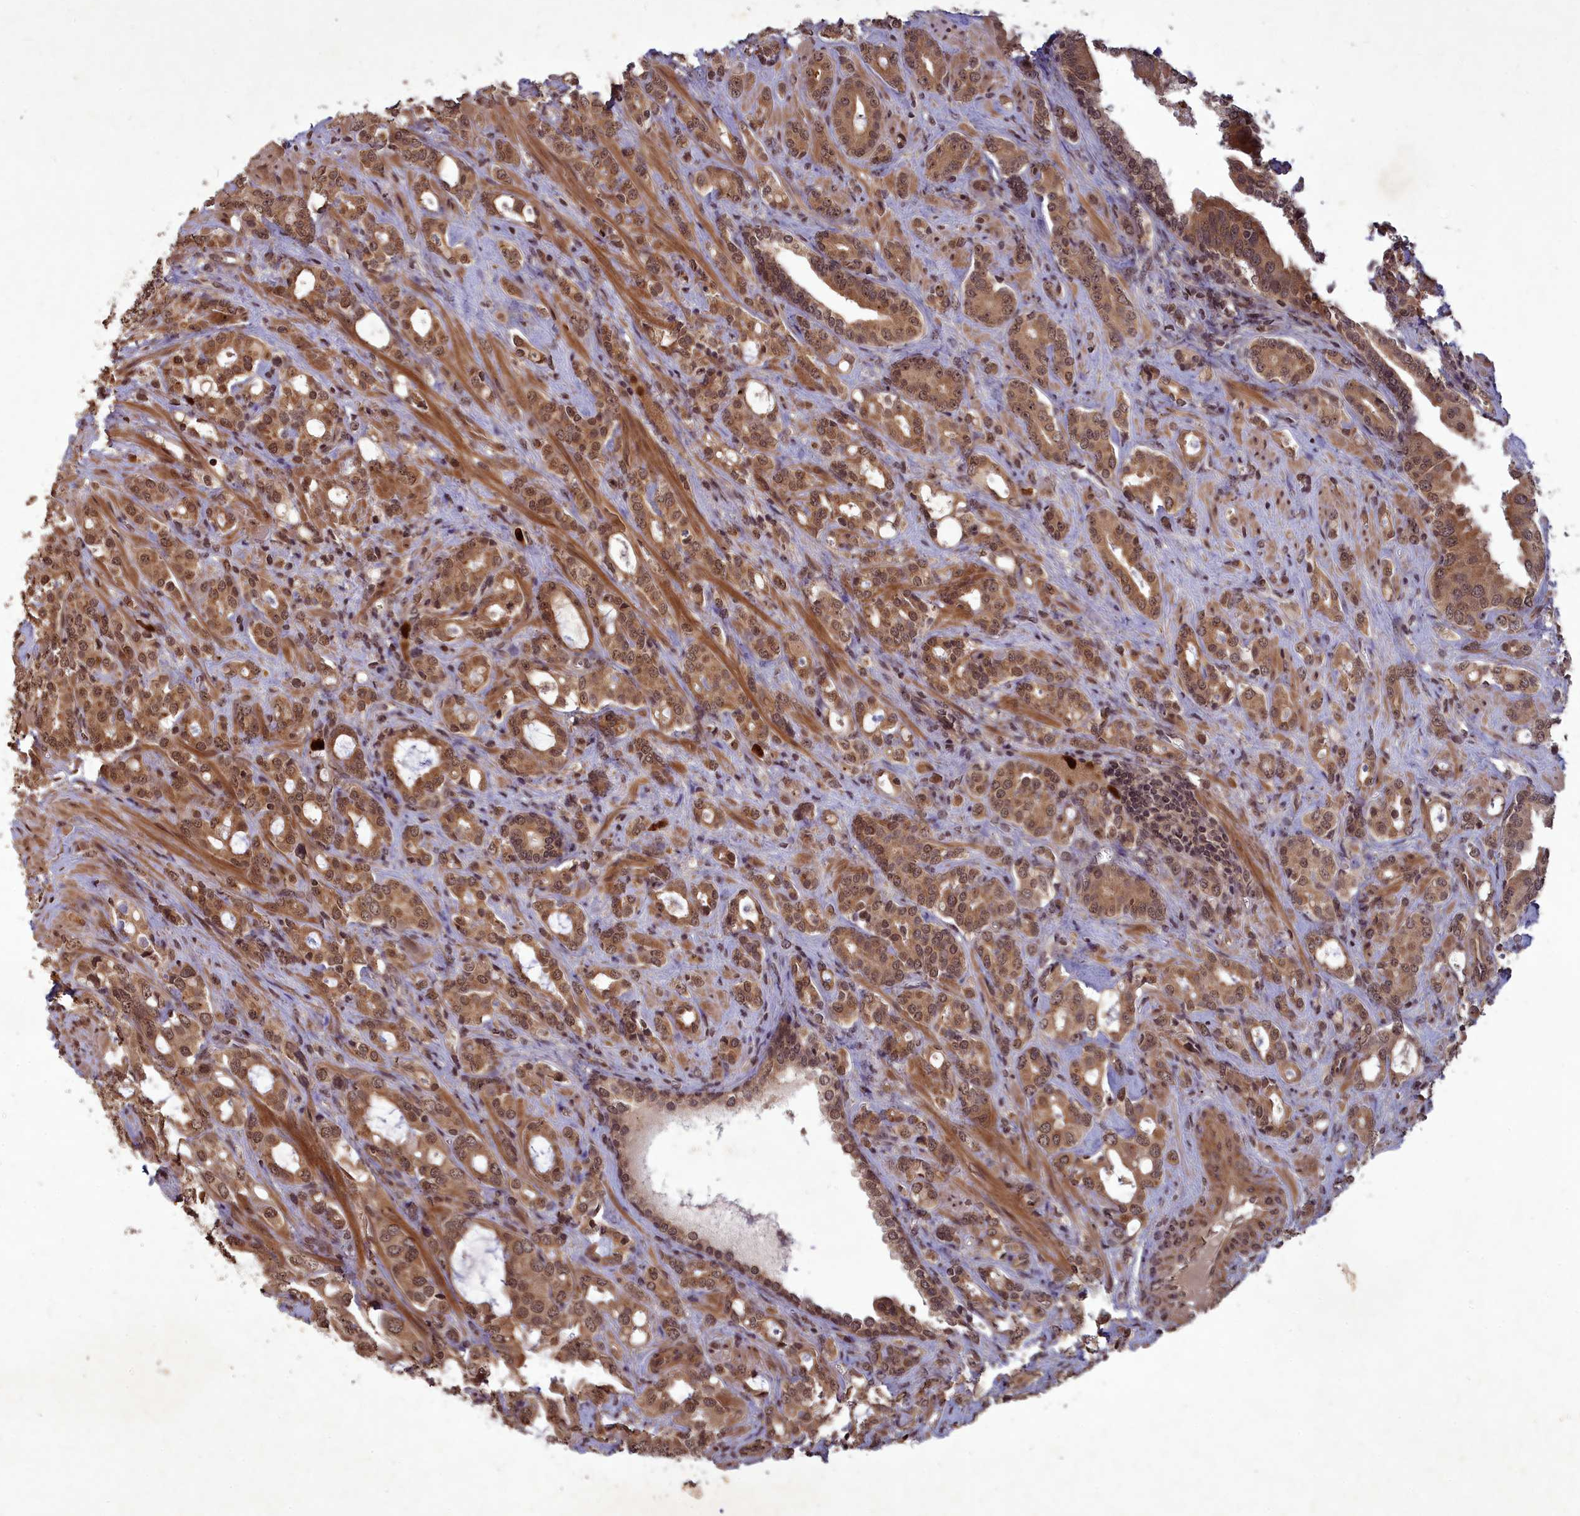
{"staining": {"intensity": "moderate", "quantity": ">75%", "location": "cytoplasmic/membranous,nuclear"}, "tissue": "prostate cancer", "cell_type": "Tumor cells", "image_type": "cancer", "snomed": [{"axis": "morphology", "description": "Adenocarcinoma, High grade"}, {"axis": "topography", "description": "Prostate"}], "caption": "The histopathology image displays a brown stain indicating the presence of a protein in the cytoplasmic/membranous and nuclear of tumor cells in prostate adenocarcinoma (high-grade).", "gene": "SRMS", "patient": {"sex": "male", "age": 72}}